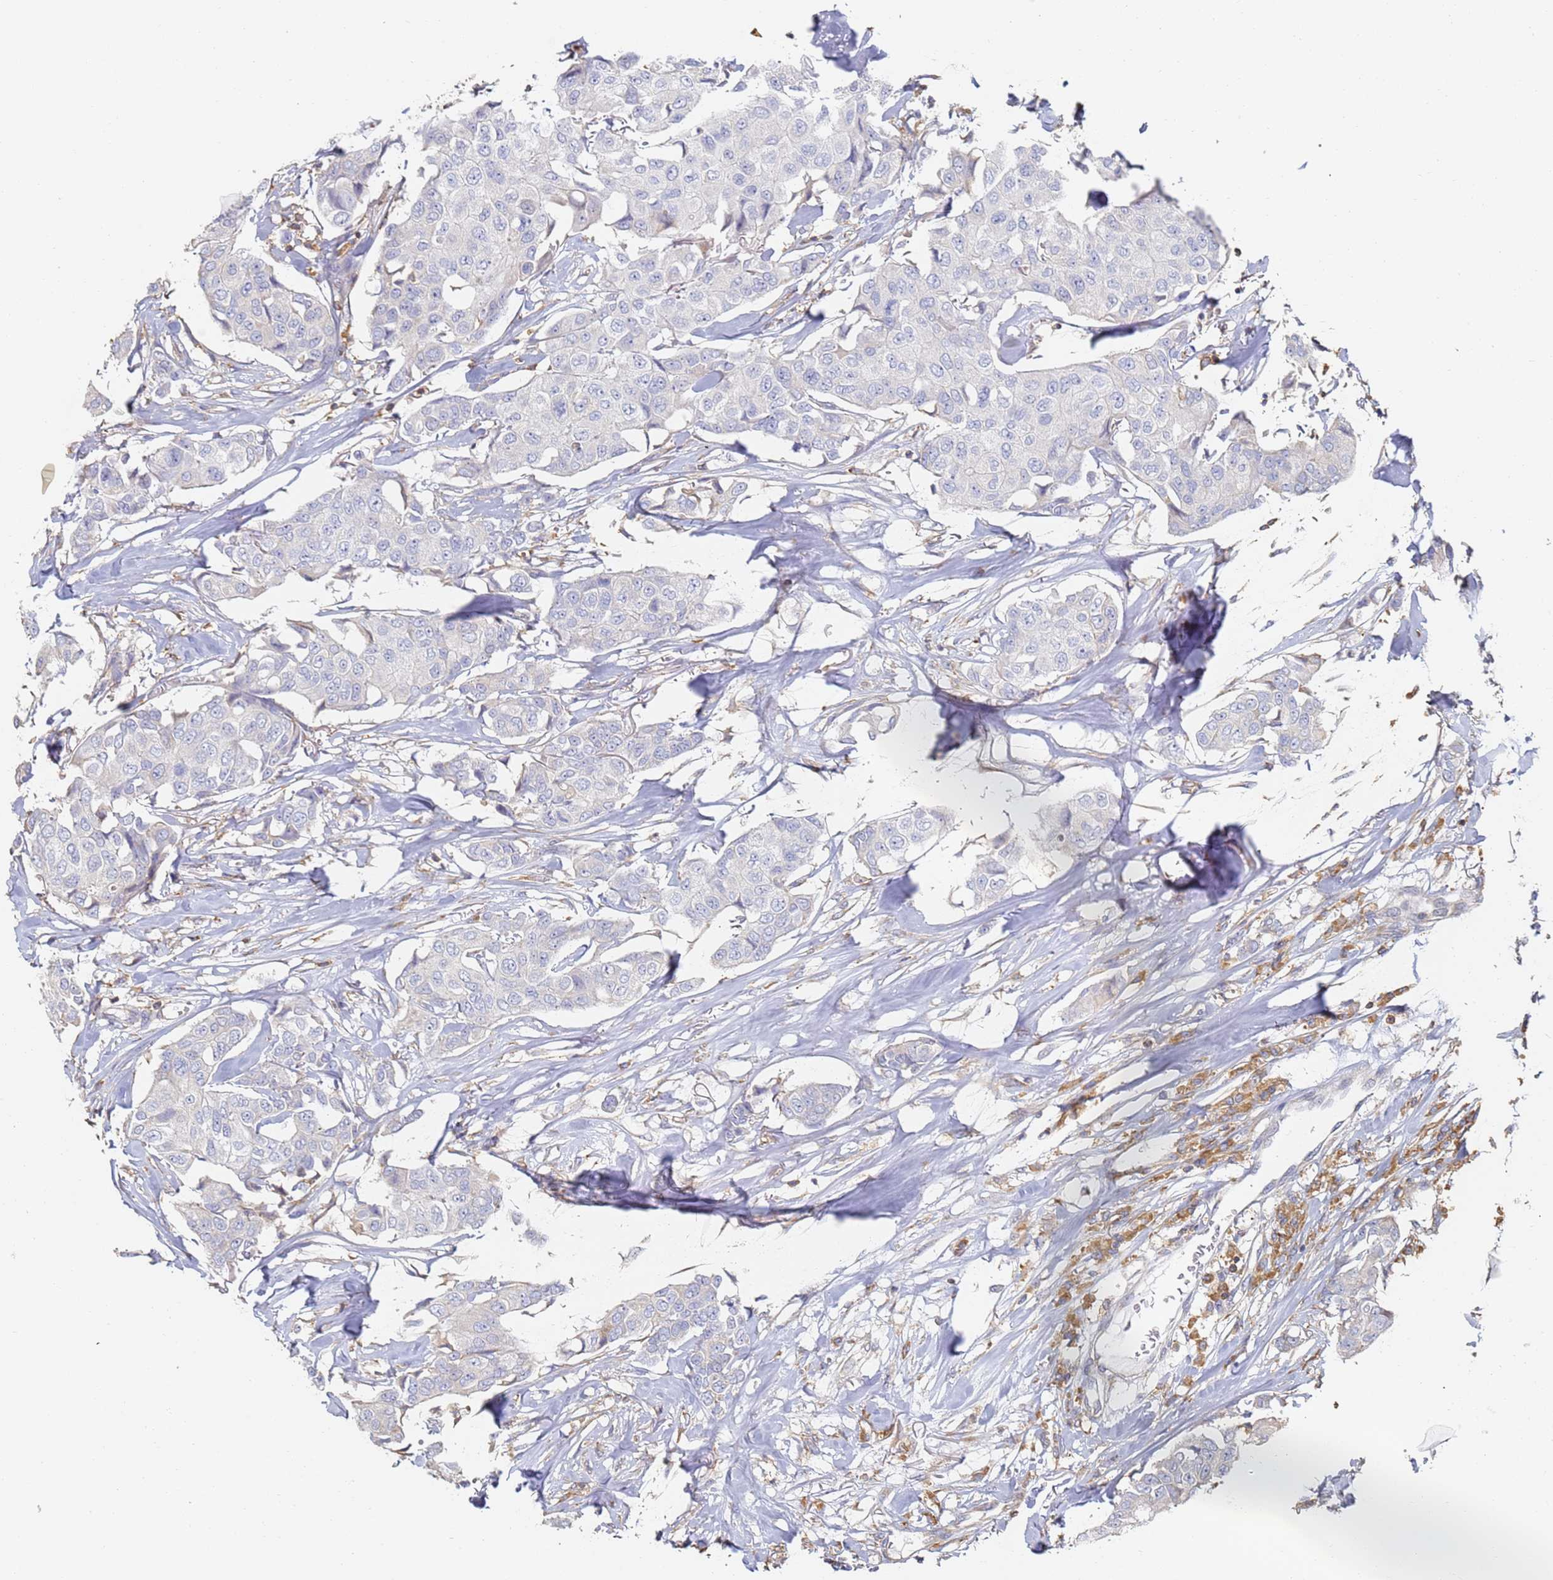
{"staining": {"intensity": "negative", "quantity": "none", "location": "none"}, "tissue": "breast cancer", "cell_type": "Tumor cells", "image_type": "cancer", "snomed": [{"axis": "morphology", "description": "Duct carcinoma"}, {"axis": "topography", "description": "Breast"}], "caption": "Tumor cells show no significant positivity in breast infiltrating ductal carcinoma. (Brightfield microscopy of DAB immunohistochemistry at high magnification).", "gene": "BIN2", "patient": {"sex": "female", "age": 80}}